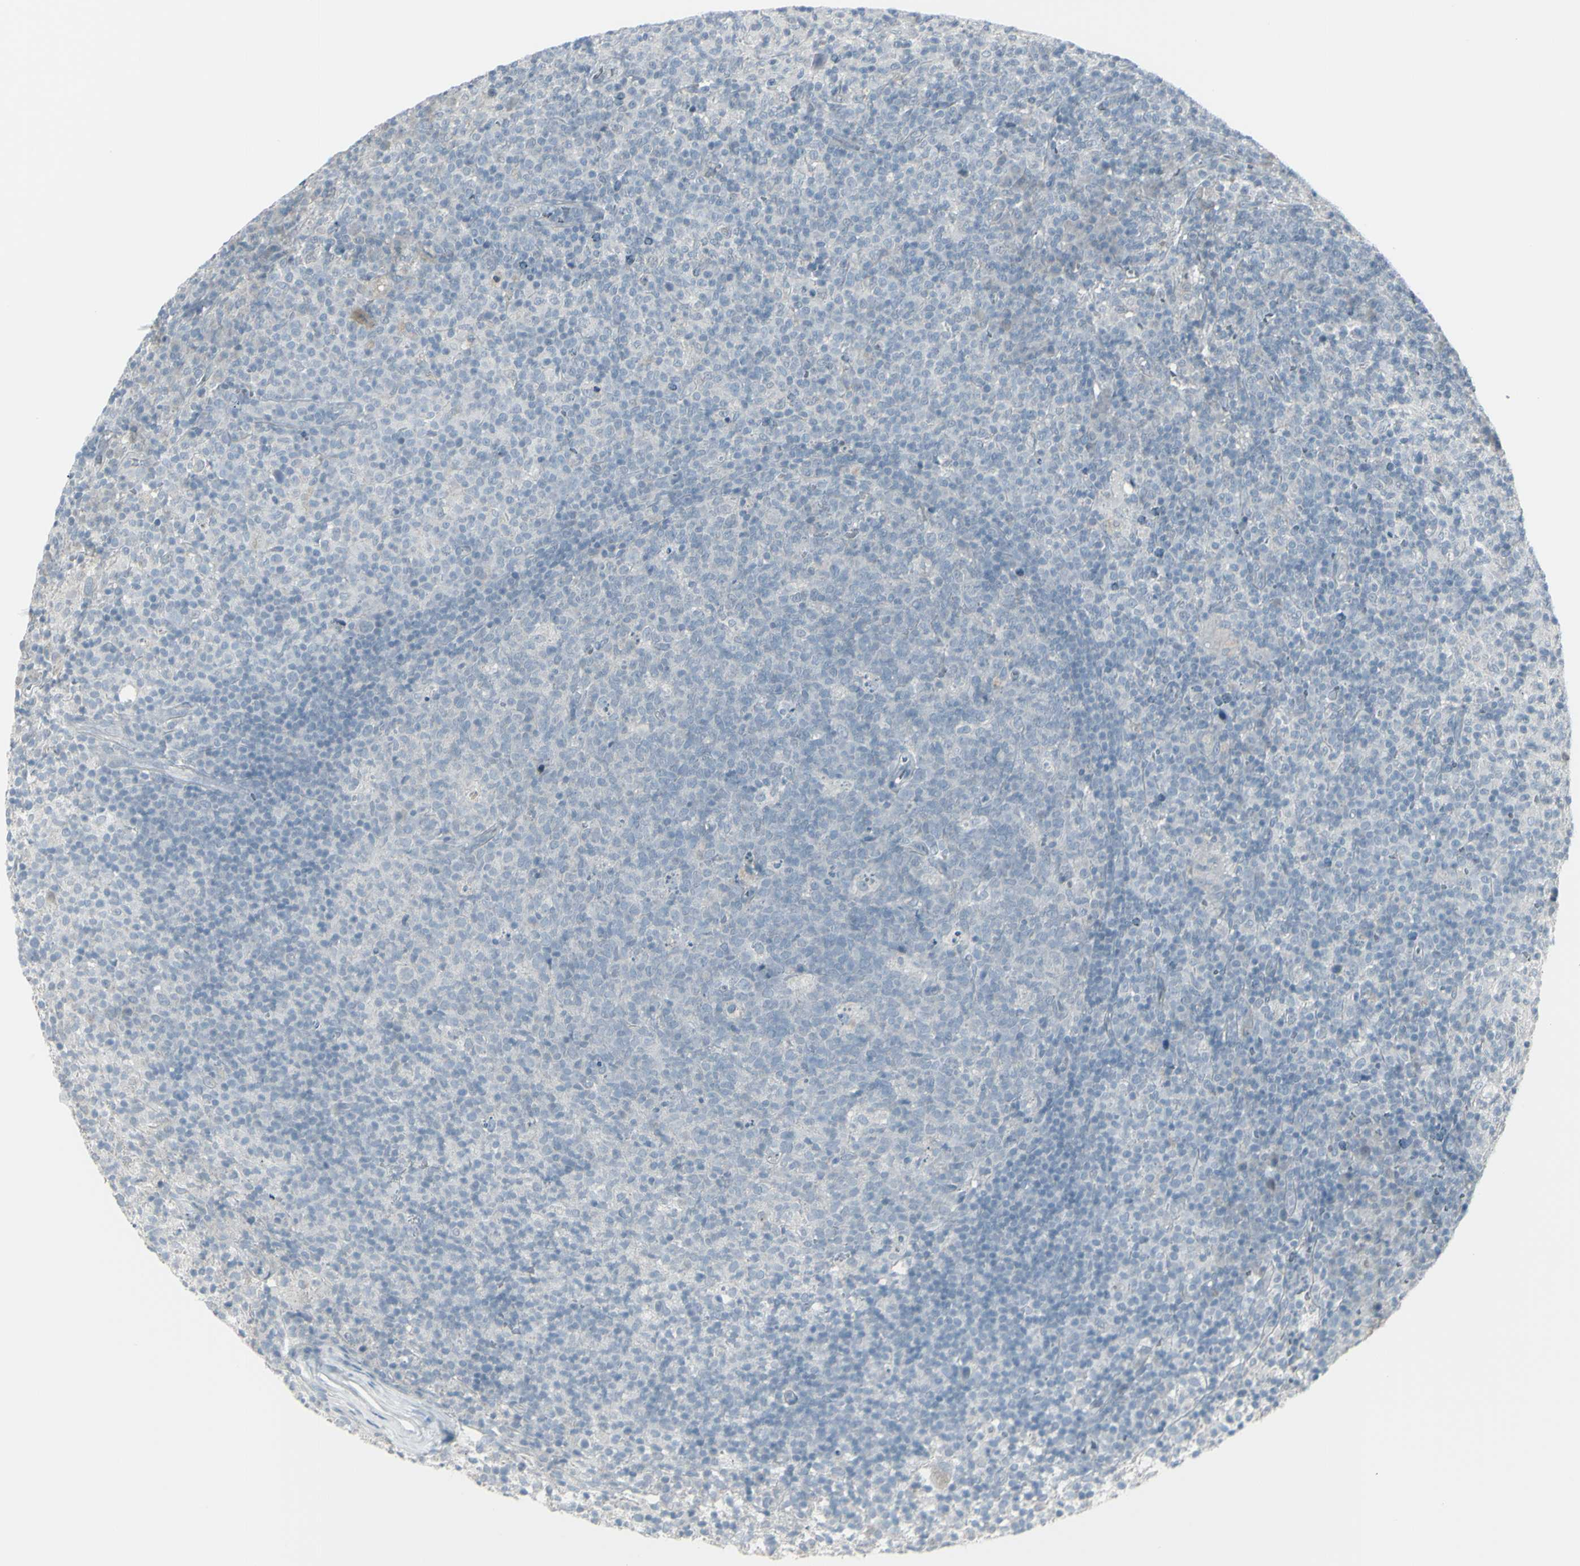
{"staining": {"intensity": "negative", "quantity": "none", "location": "none"}, "tissue": "lymph node", "cell_type": "Germinal center cells", "image_type": "normal", "snomed": [{"axis": "morphology", "description": "Normal tissue, NOS"}, {"axis": "morphology", "description": "Inflammation, NOS"}, {"axis": "topography", "description": "Lymph node"}], "caption": "Protein analysis of benign lymph node shows no significant positivity in germinal center cells. (Immunohistochemistry, brightfield microscopy, high magnification).", "gene": "RAB3A", "patient": {"sex": "male", "age": 55}}